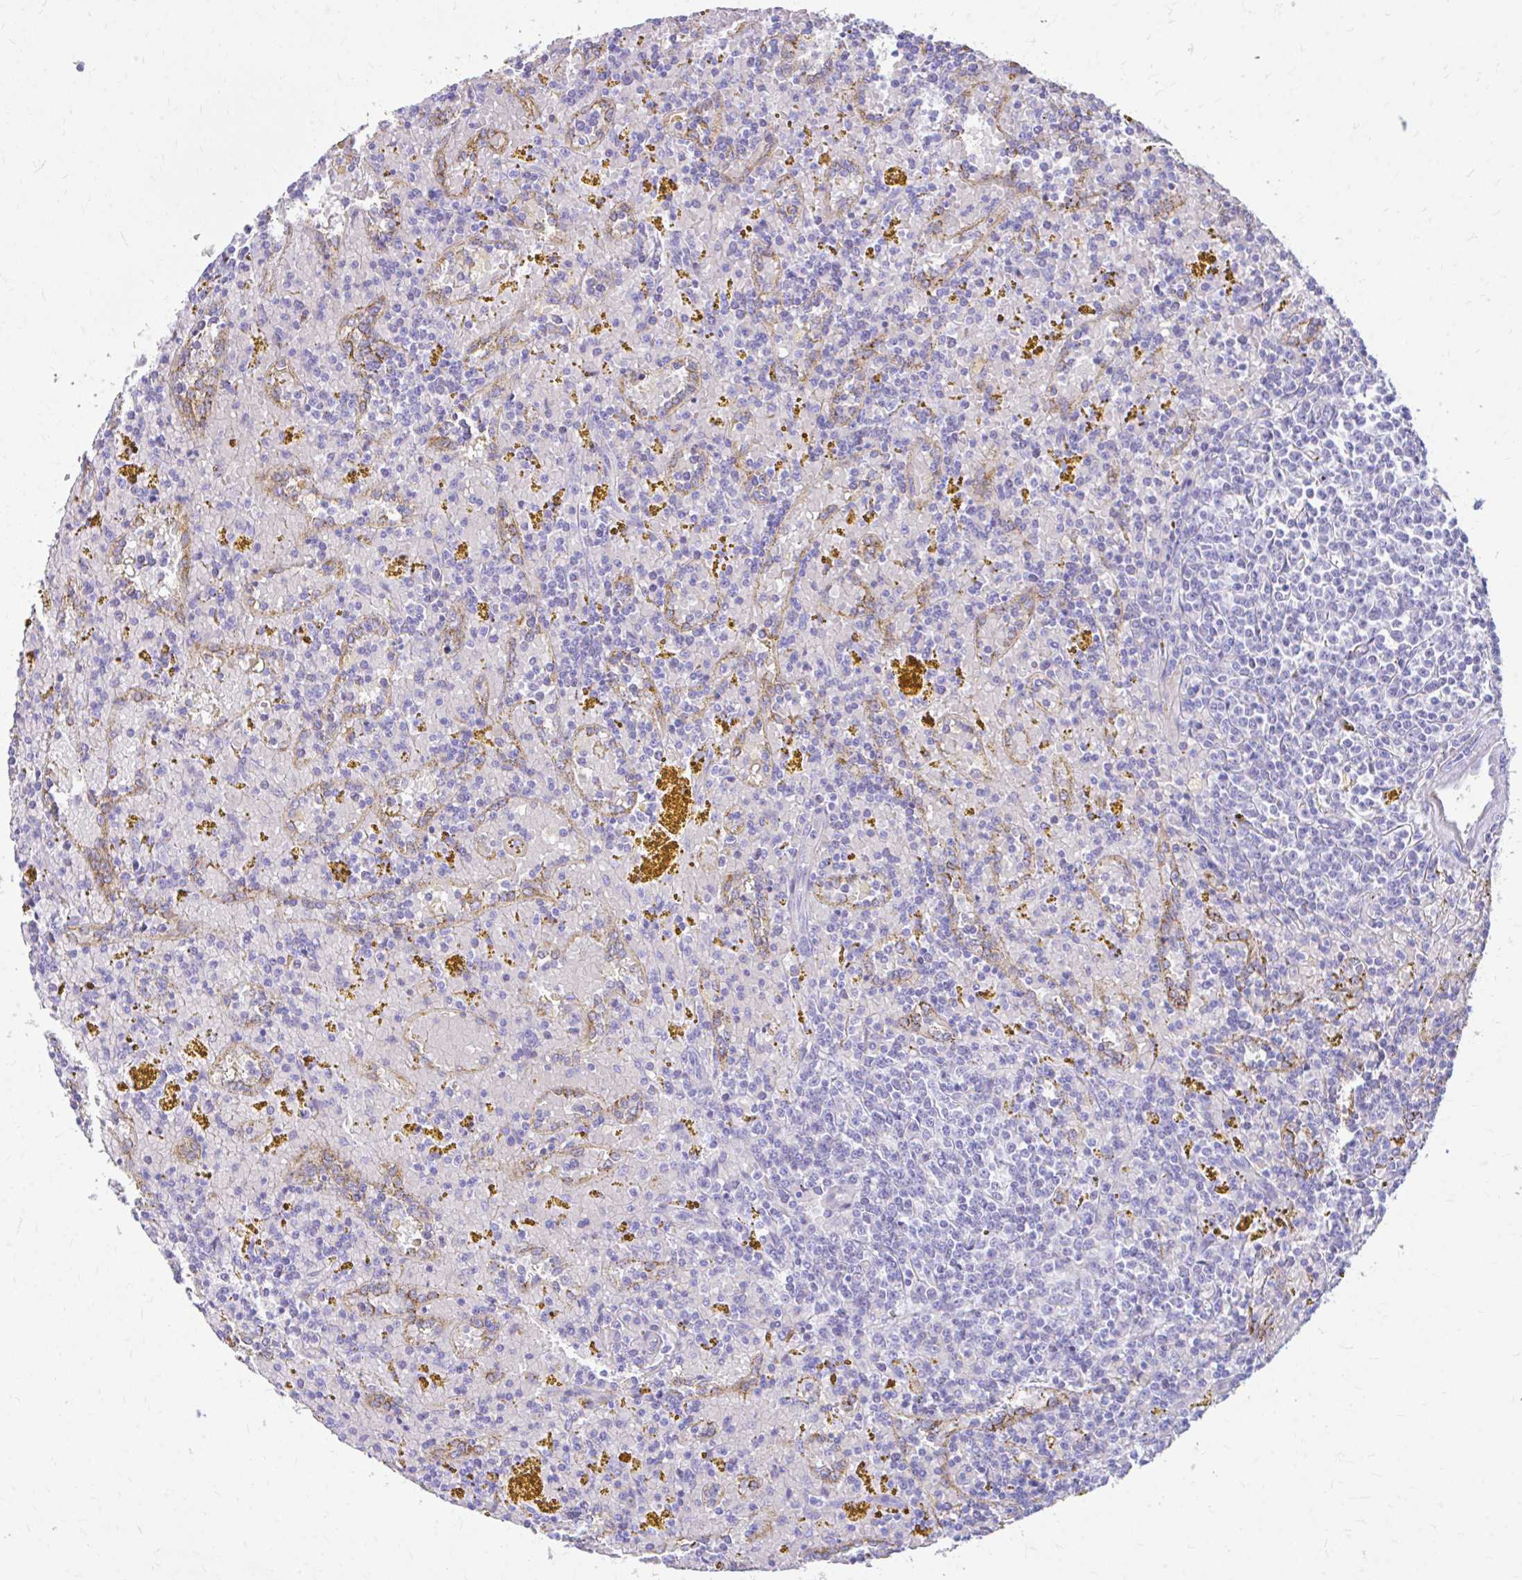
{"staining": {"intensity": "negative", "quantity": "none", "location": "none"}, "tissue": "lymphoma", "cell_type": "Tumor cells", "image_type": "cancer", "snomed": [{"axis": "morphology", "description": "Malignant lymphoma, non-Hodgkin's type, Low grade"}, {"axis": "topography", "description": "Spleen"}, {"axis": "topography", "description": "Lymph node"}], "caption": "This is an immunohistochemistry (IHC) image of human malignant lymphoma, non-Hodgkin's type (low-grade). There is no expression in tumor cells.", "gene": "KRIT1", "patient": {"sex": "female", "age": 66}}